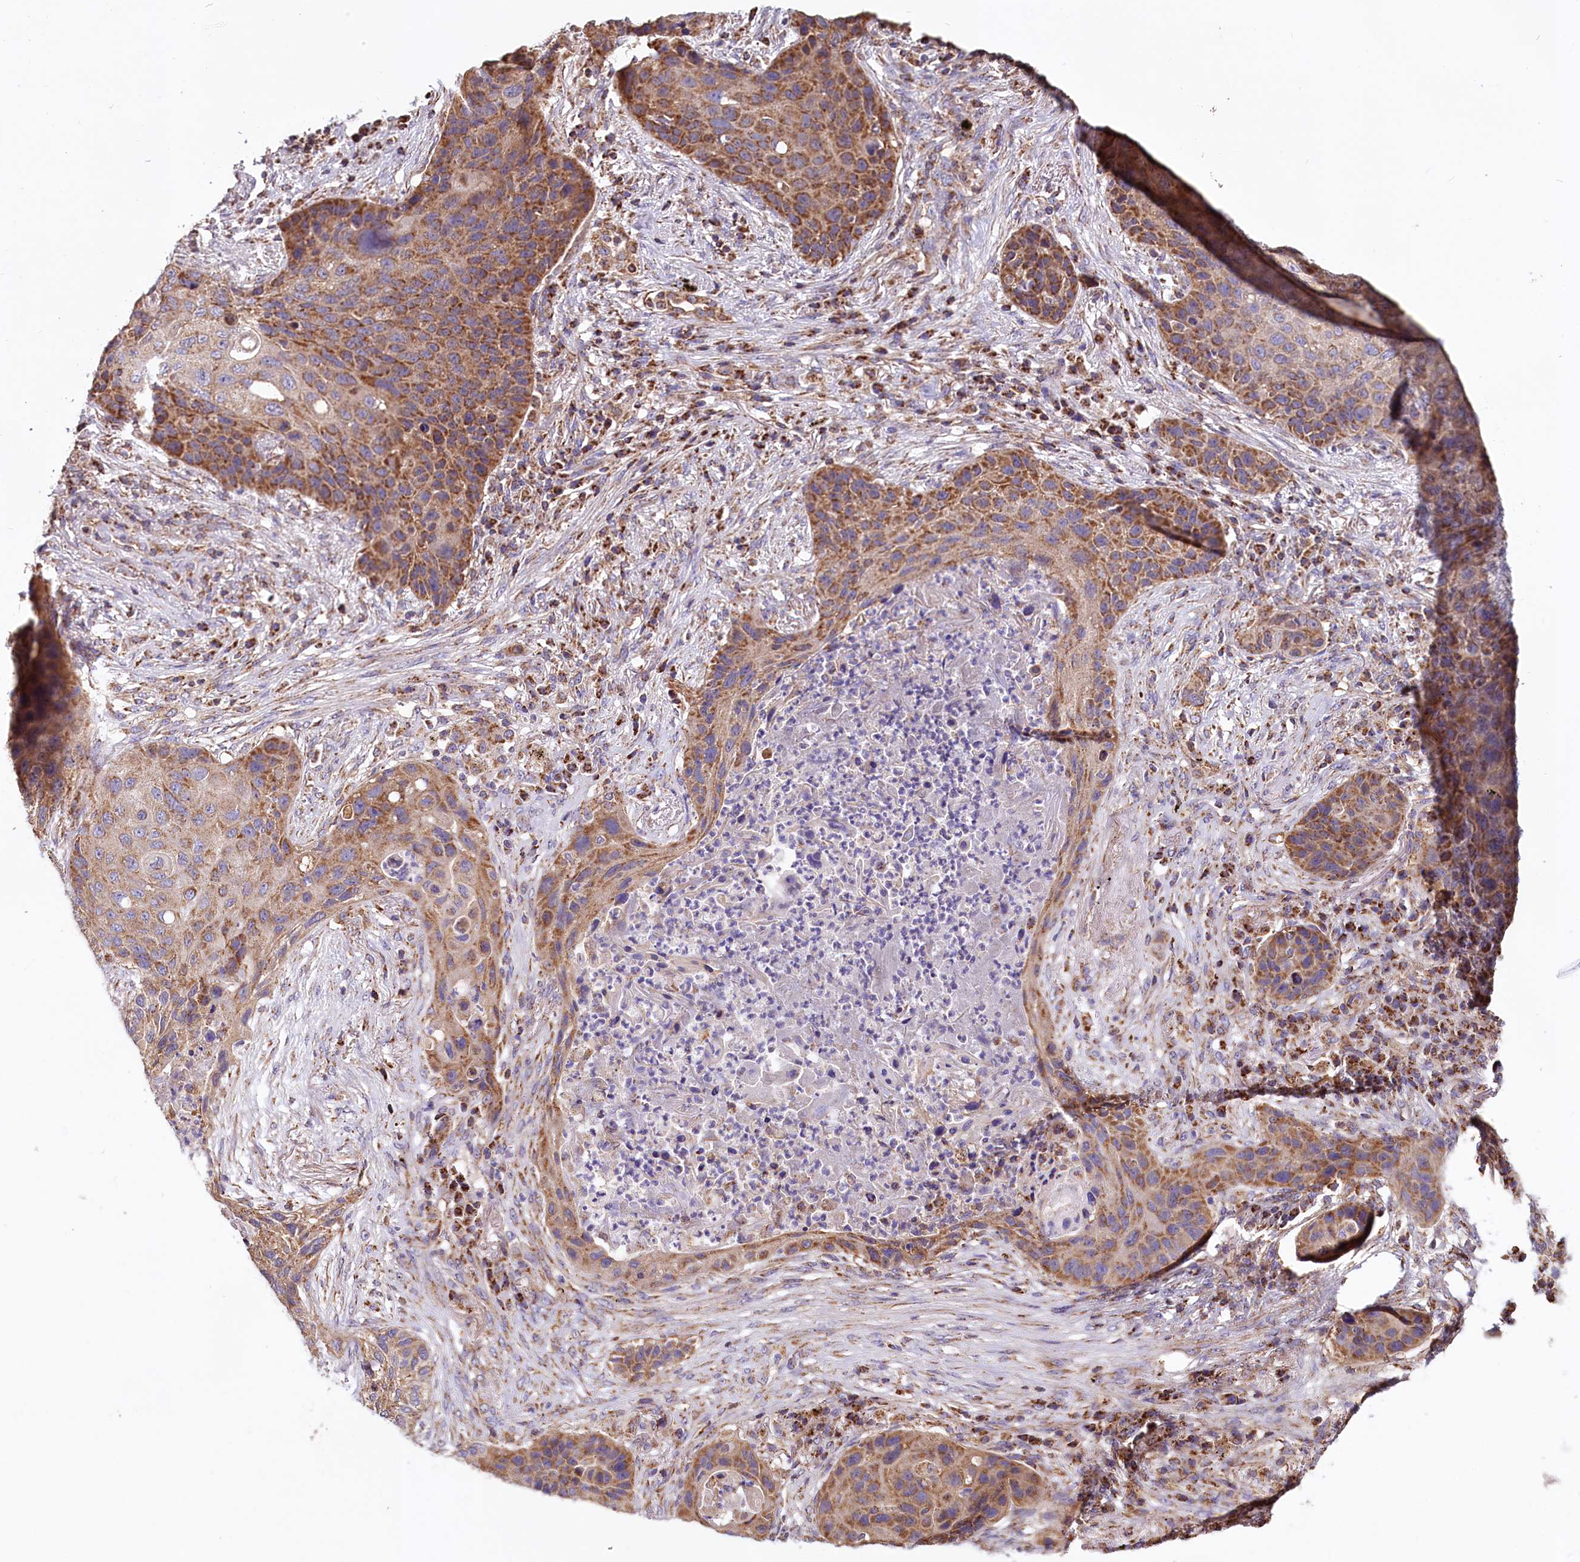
{"staining": {"intensity": "moderate", "quantity": ">75%", "location": "cytoplasmic/membranous"}, "tissue": "lung cancer", "cell_type": "Tumor cells", "image_type": "cancer", "snomed": [{"axis": "morphology", "description": "Squamous cell carcinoma, NOS"}, {"axis": "topography", "description": "Lung"}], "caption": "There is medium levels of moderate cytoplasmic/membranous staining in tumor cells of squamous cell carcinoma (lung), as demonstrated by immunohistochemical staining (brown color).", "gene": "NUDT15", "patient": {"sex": "female", "age": 63}}